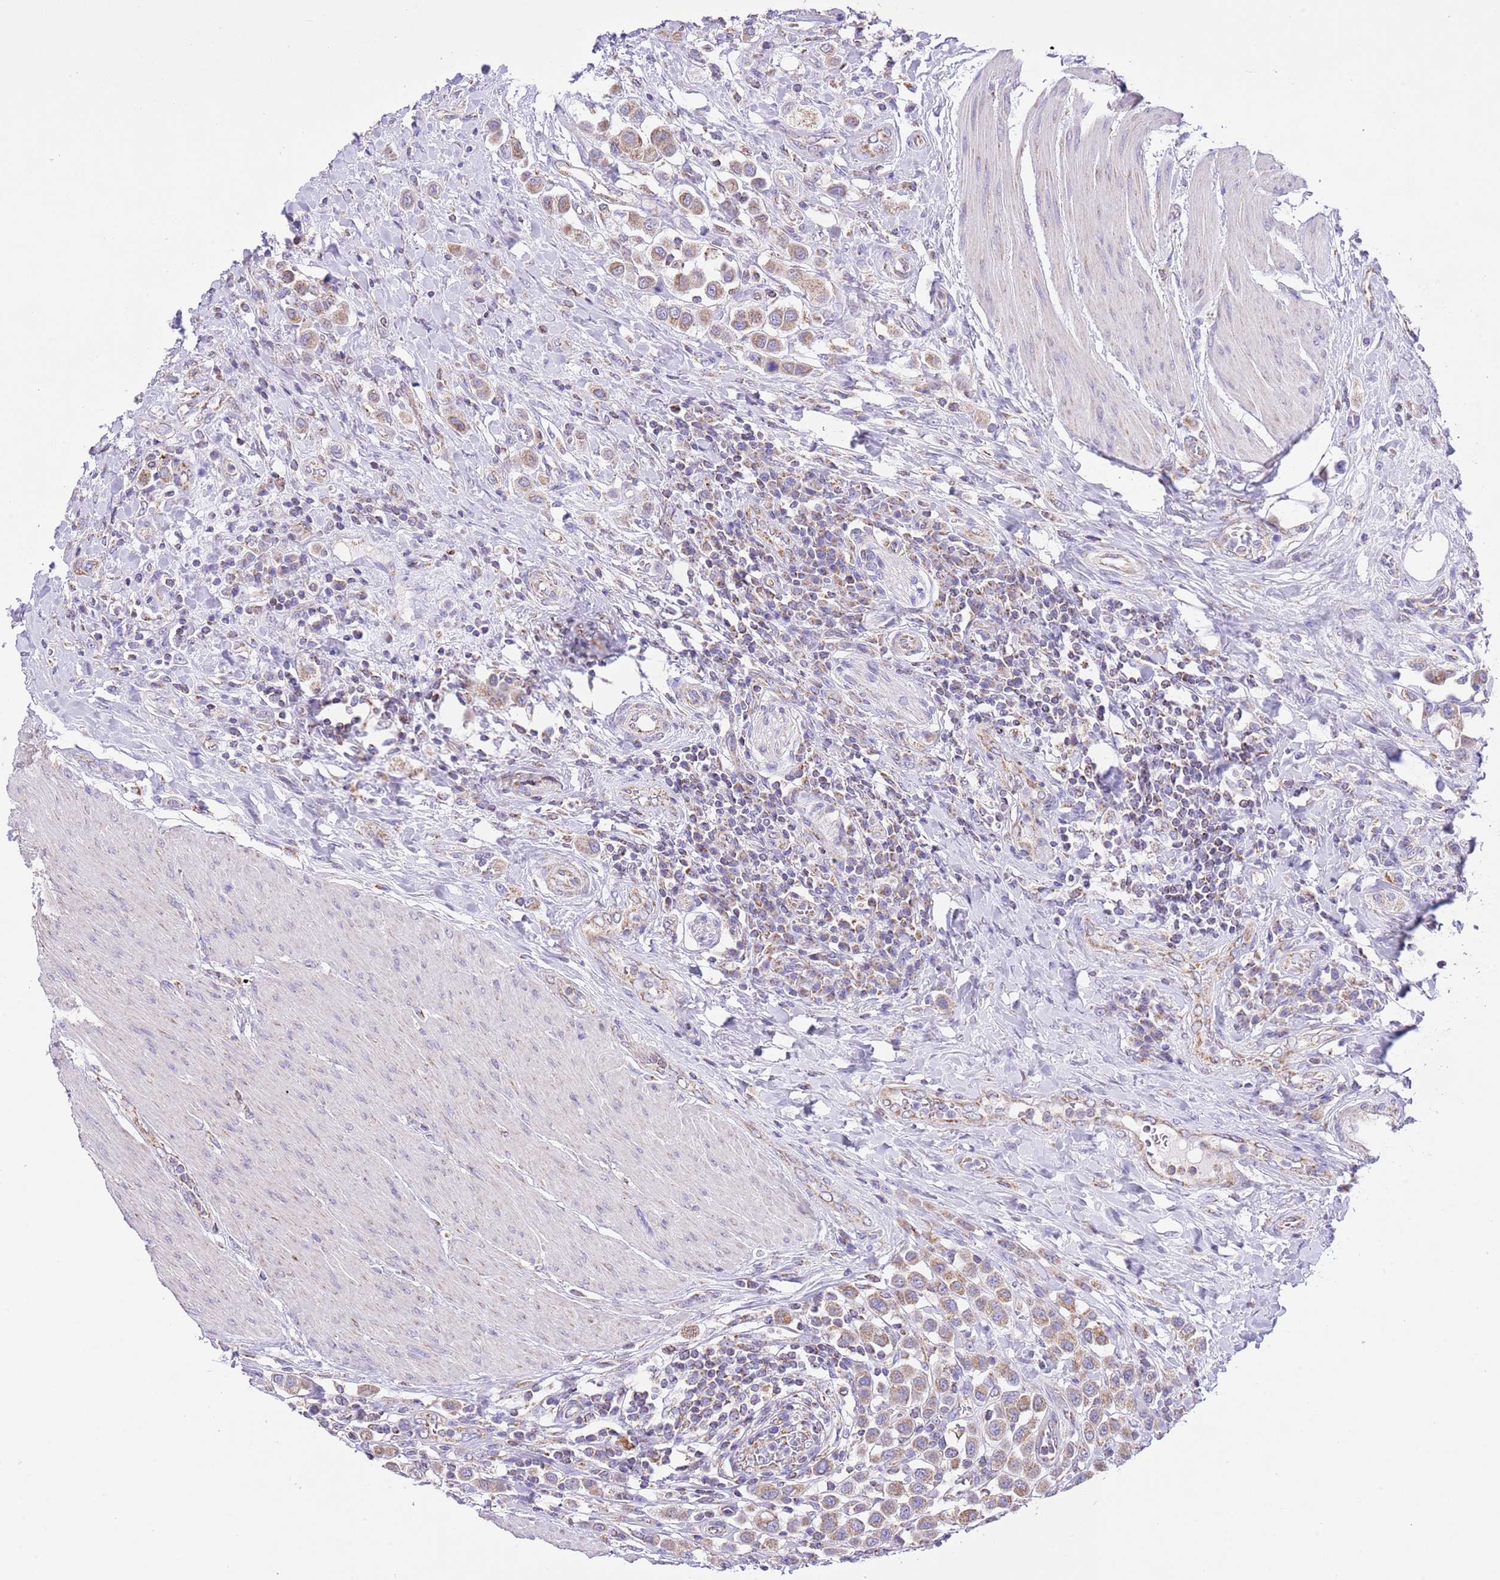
{"staining": {"intensity": "weak", "quantity": ">75%", "location": "cytoplasmic/membranous"}, "tissue": "urothelial cancer", "cell_type": "Tumor cells", "image_type": "cancer", "snomed": [{"axis": "morphology", "description": "Urothelial carcinoma, High grade"}, {"axis": "topography", "description": "Urinary bladder"}], "caption": "Protein expression analysis of high-grade urothelial carcinoma demonstrates weak cytoplasmic/membranous expression in approximately >75% of tumor cells. The staining is performed using DAB (3,3'-diaminobenzidine) brown chromogen to label protein expression. The nuclei are counter-stained blue using hematoxylin.", "gene": "TEKTIP1", "patient": {"sex": "male", "age": 50}}